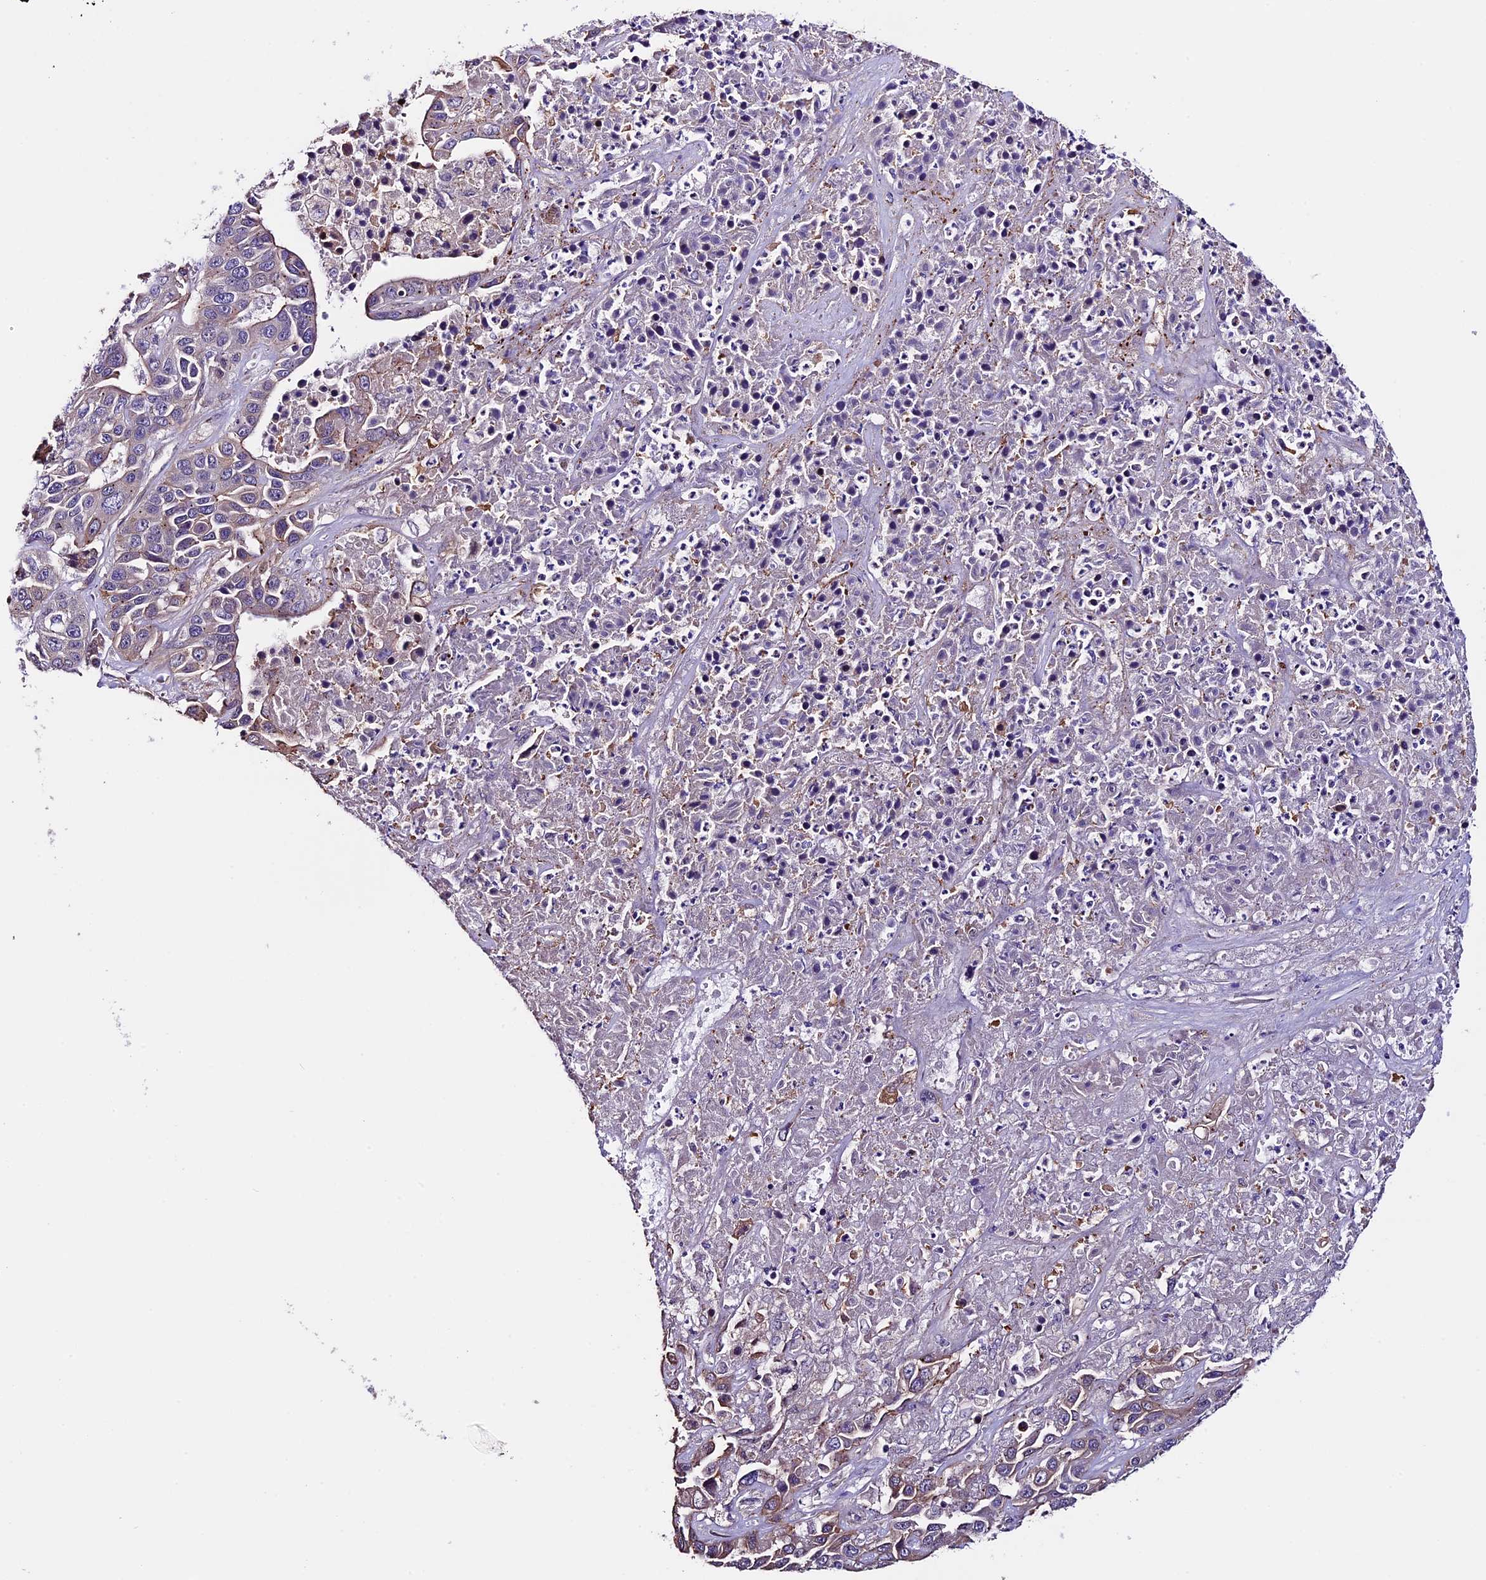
{"staining": {"intensity": "negative", "quantity": "none", "location": "none"}, "tissue": "liver cancer", "cell_type": "Tumor cells", "image_type": "cancer", "snomed": [{"axis": "morphology", "description": "Cholangiocarcinoma"}, {"axis": "topography", "description": "Liver"}], "caption": "Micrograph shows no significant protein staining in tumor cells of liver cancer.", "gene": "TMEM171", "patient": {"sex": "female", "age": 52}}